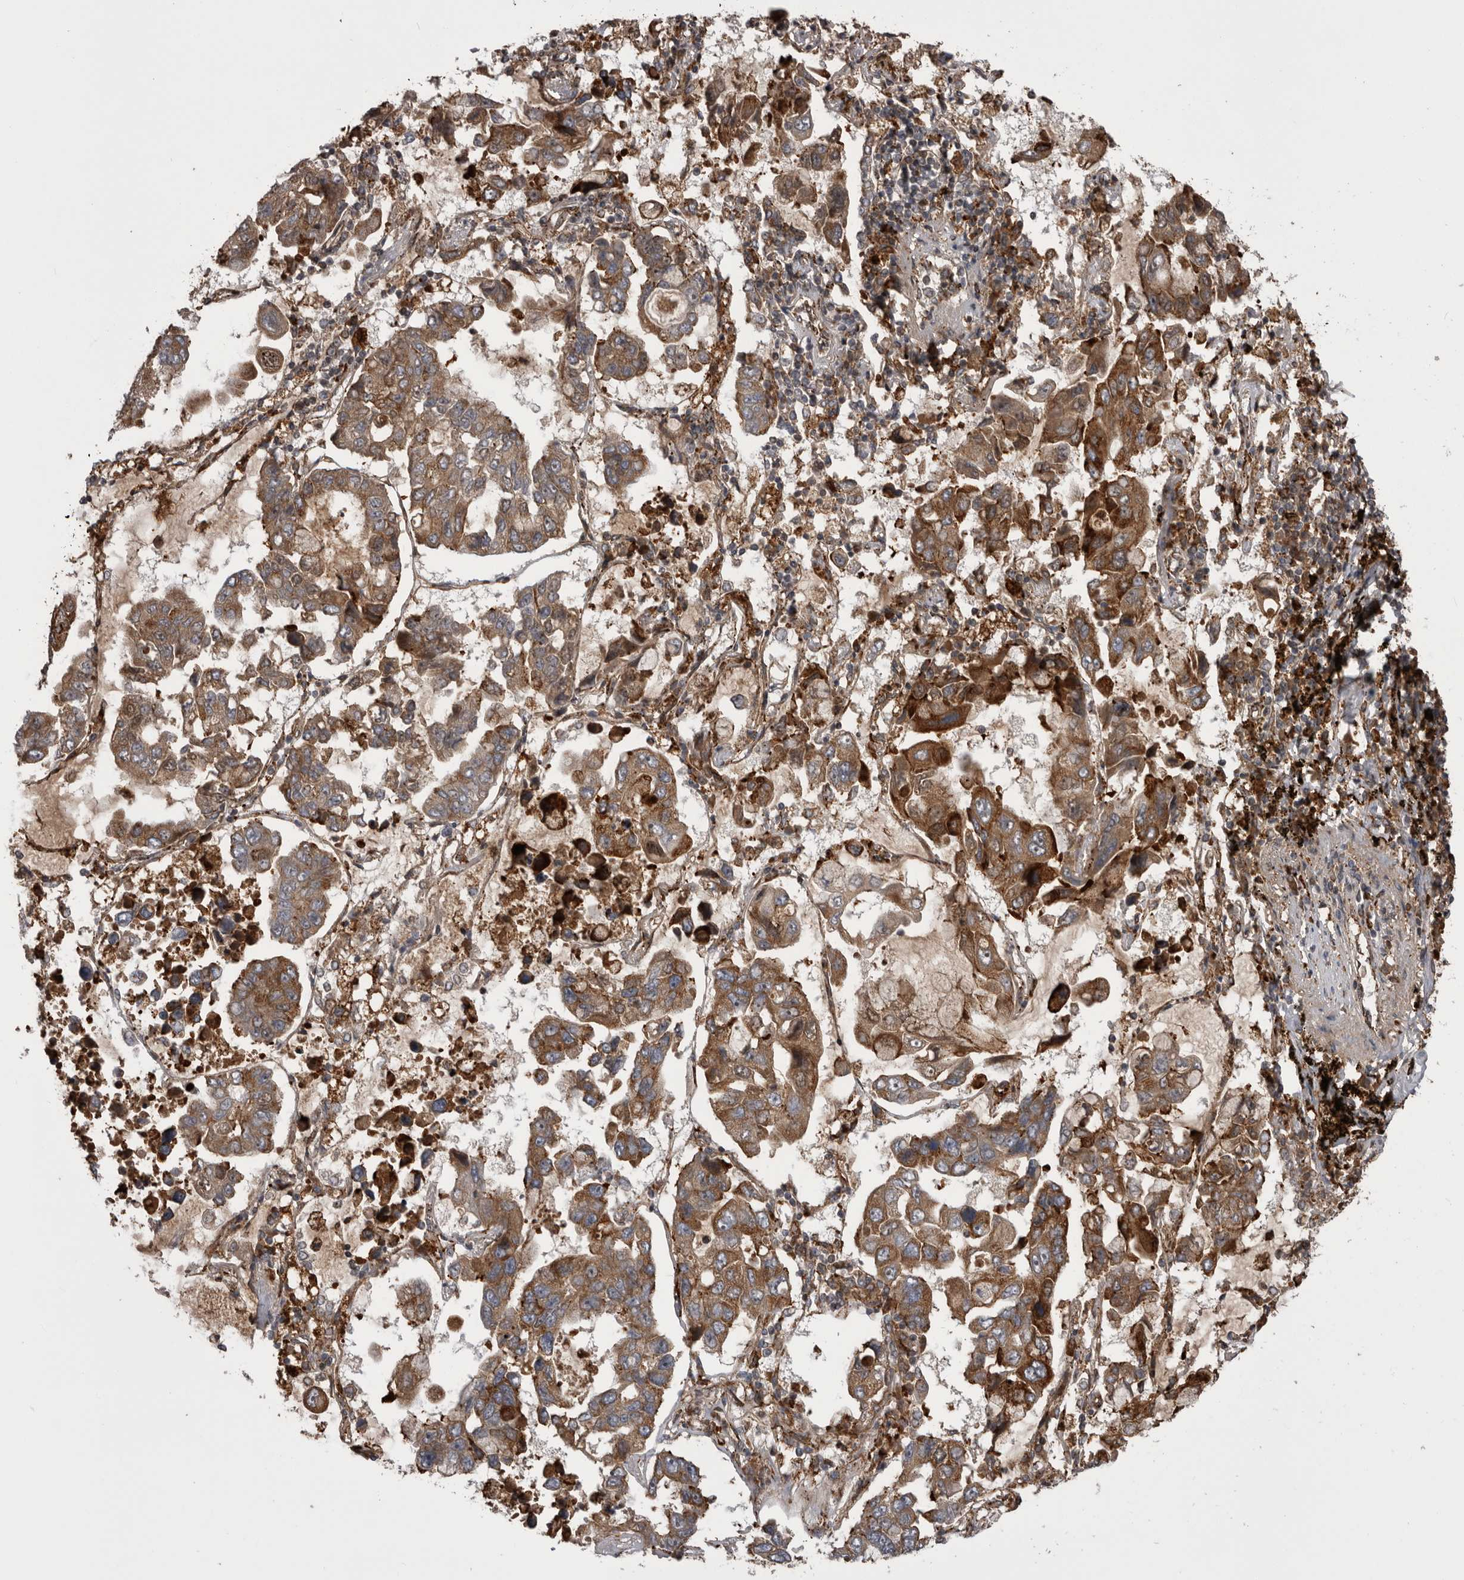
{"staining": {"intensity": "moderate", "quantity": ">75%", "location": "cytoplasmic/membranous"}, "tissue": "lung cancer", "cell_type": "Tumor cells", "image_type": "cancer", "snomed": [{"axis": "morphology", "description": "Adenocarcinoma, NOS"}, {"axis": "topography", "description": "Lung"}], "caption": "Protein expression analysis of lung adenocarcinoma shows moderate cytoplasmic/membranous staining in approximately >75% of tumor cells.", "gene": "RAB3GAP2", "patient": {"sex": "male", "age": 64}}